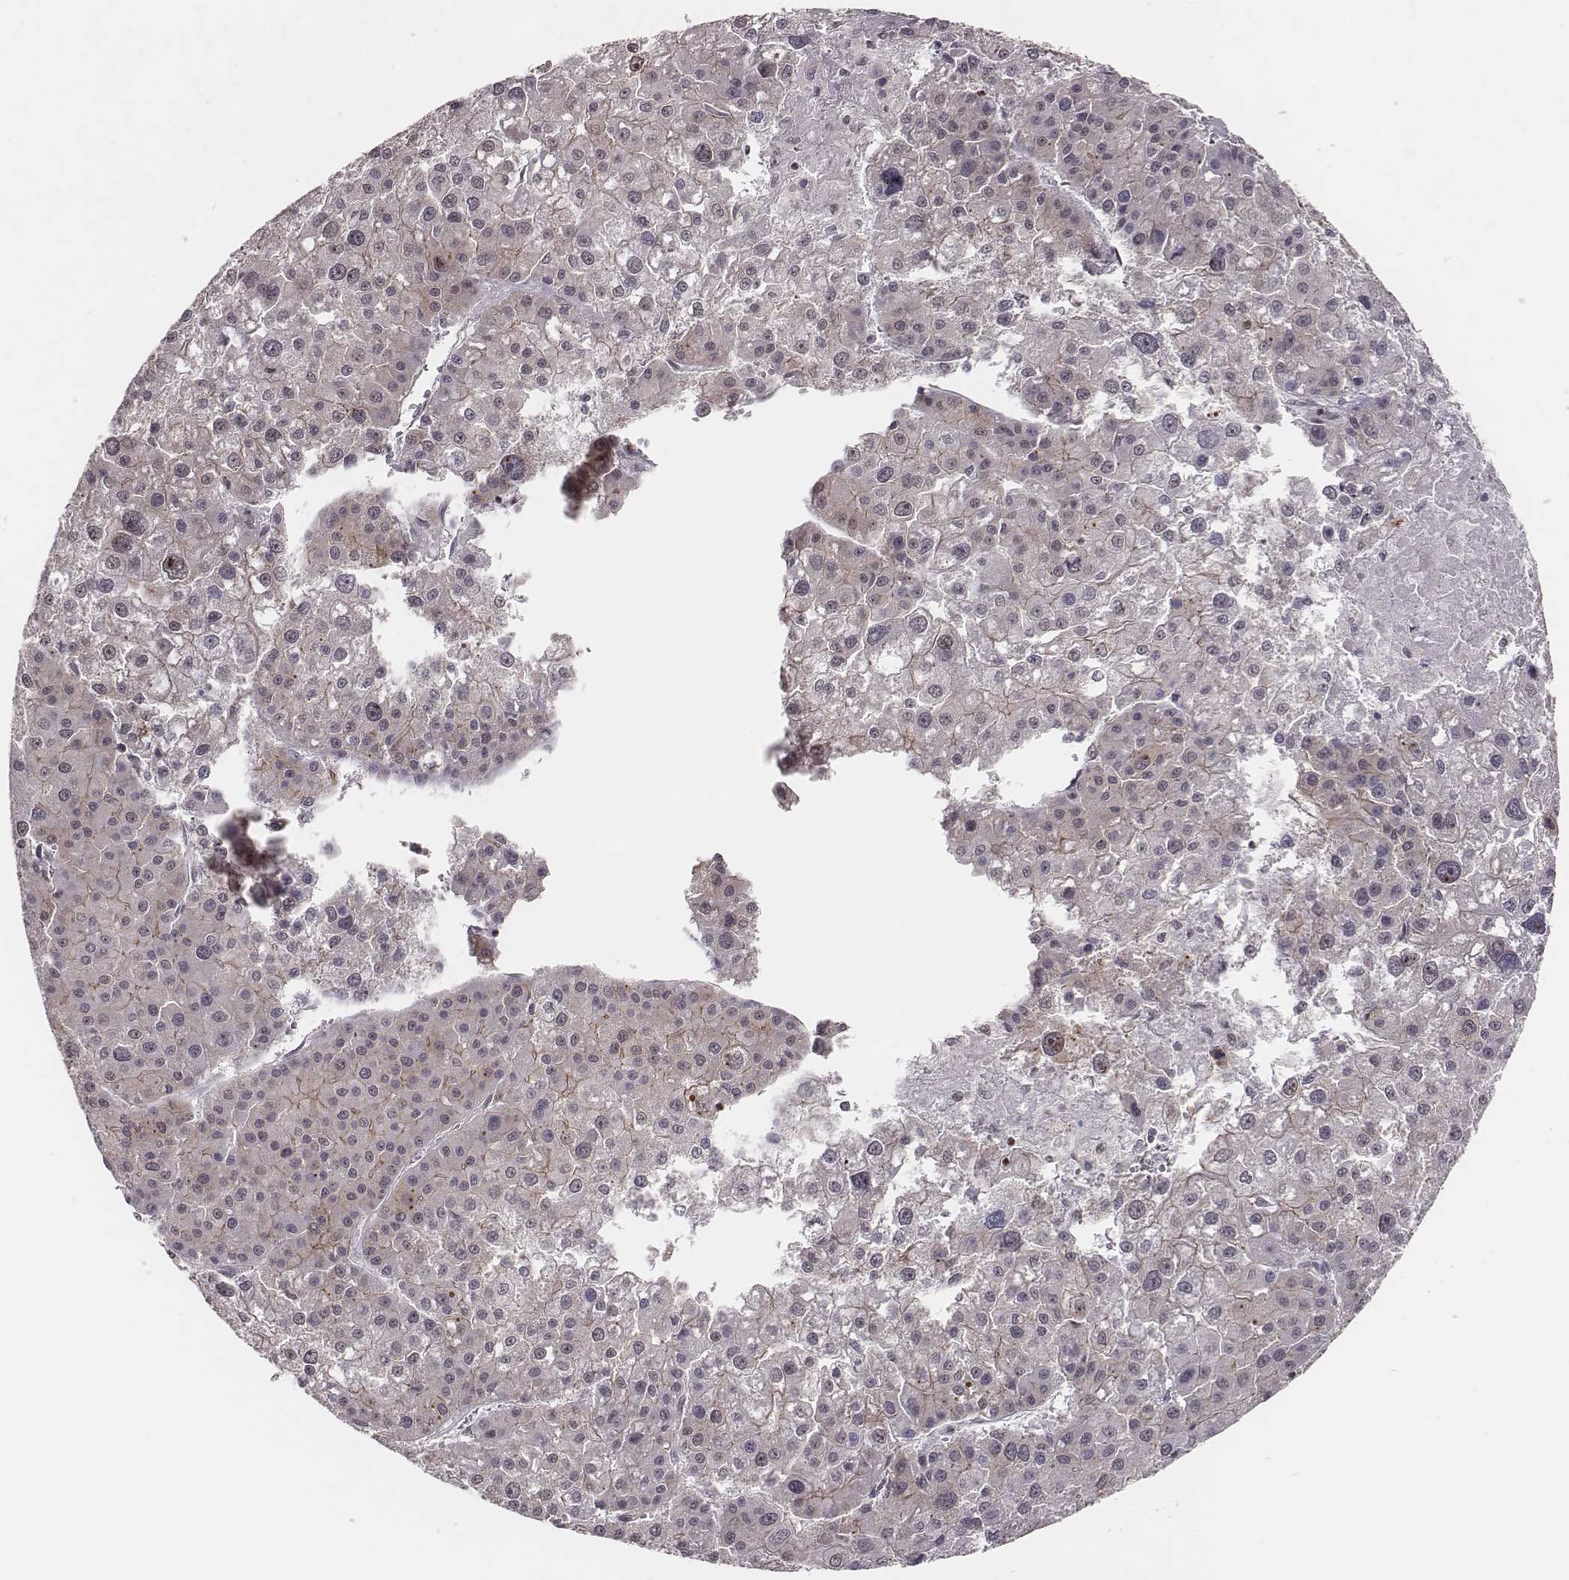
{"staining": {"intensity": "weak", "quantity": "25%-75%", "location": "cytoplasmic/membranous"}, "tissue": "liver cancer", "cell_type": "Tumor cells", "image_type": "cancer", "snomed": [{"axis": "morphology", "description": "Carcinoma, Hepatocellular, NOS"}, {"axis": "topography", "description": "Liver"}], "caption": "A micrograph of liver hepatocellular carcinoma stained for a protein displays weak cytoplasmic/membranous brown staining in tumor cells.", "gene": "WDR59", "patient": {"sex": "male", "age": 73}}